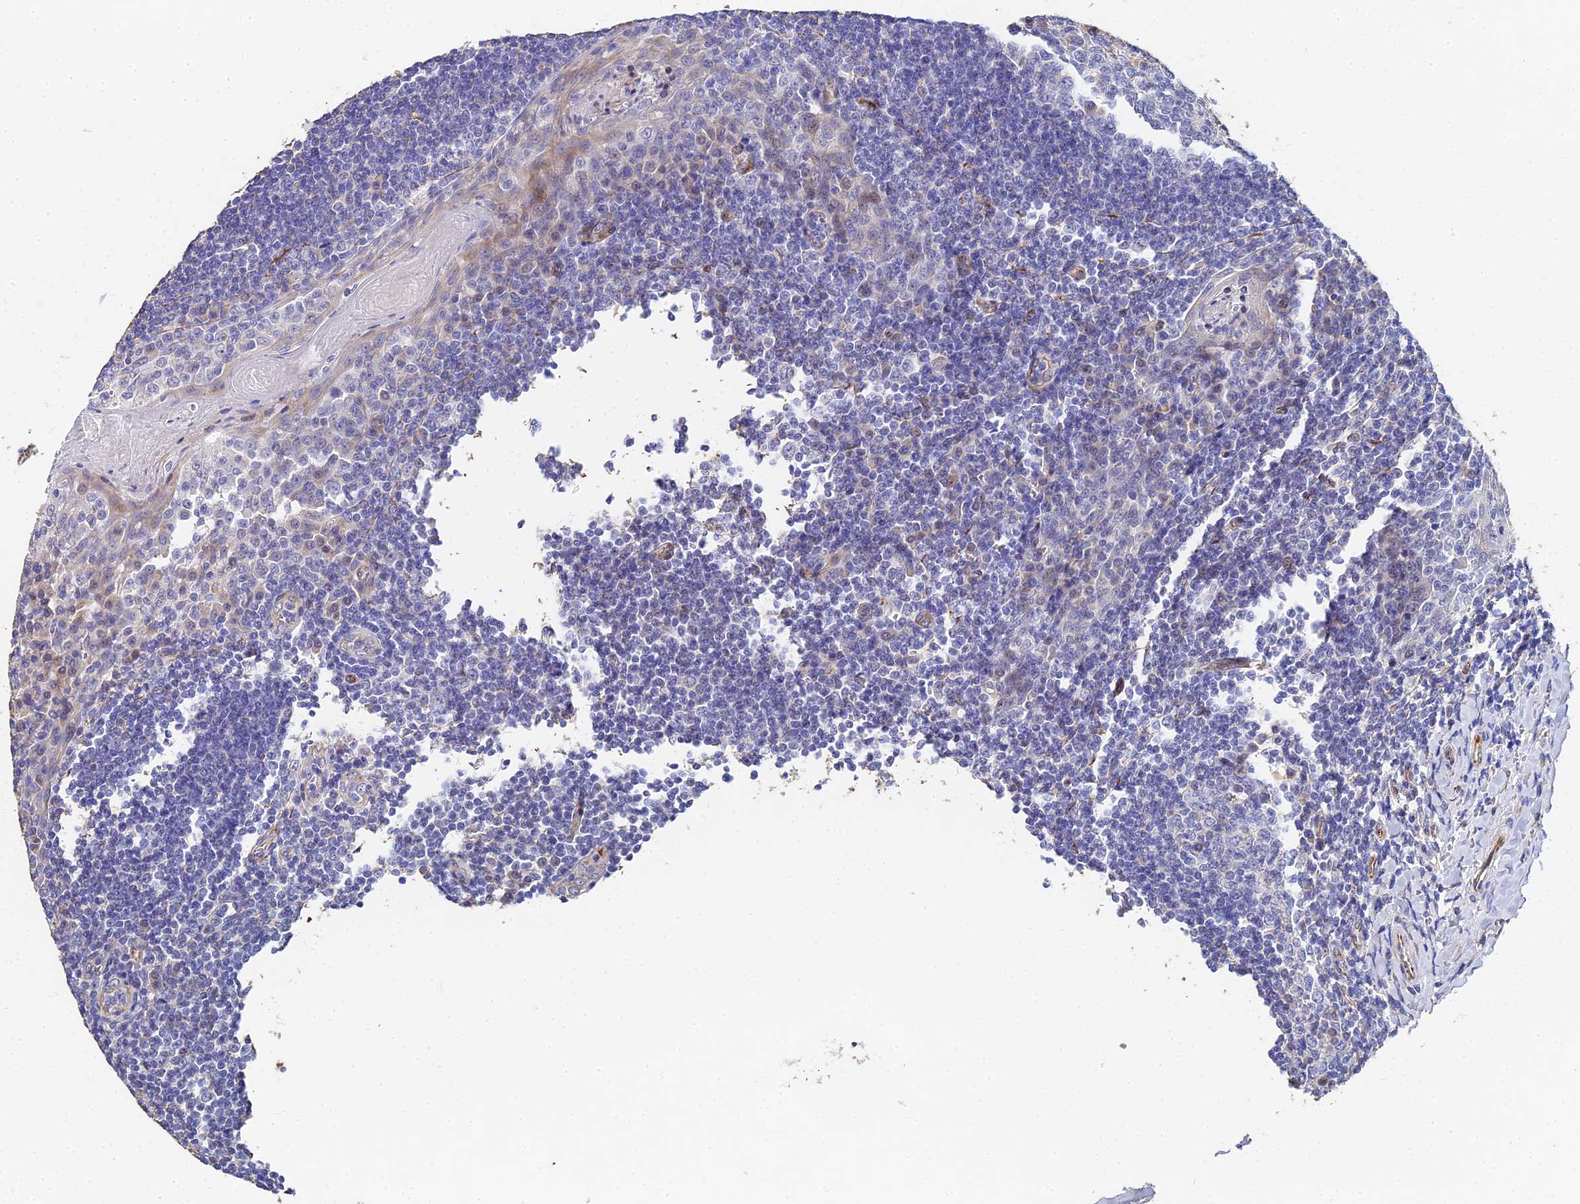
{"staining": {"intensity": "negative", "quantity": "none", "location": "none"}, "tissue": "tonsil", "cell_type": "Germinal center cells", "image_type": "normal", "snomed": [{"axis": "morphology", "description": "Normal tissue, NOS"}, {"axis": "topography", "description": "Tonsil"}], "caption": "IHC micrograph of unremarkable tonsil: human tonsil stained with DAB (3,3'-diaminobenzidine) demonstrates no significant protein staining in germinal center cells. (Immunohistochemistry (ihc), brightfield microscopy, high magnification).", "gene": "ENSG00000268674", "patient": {"sex": "male", "age": 27}}